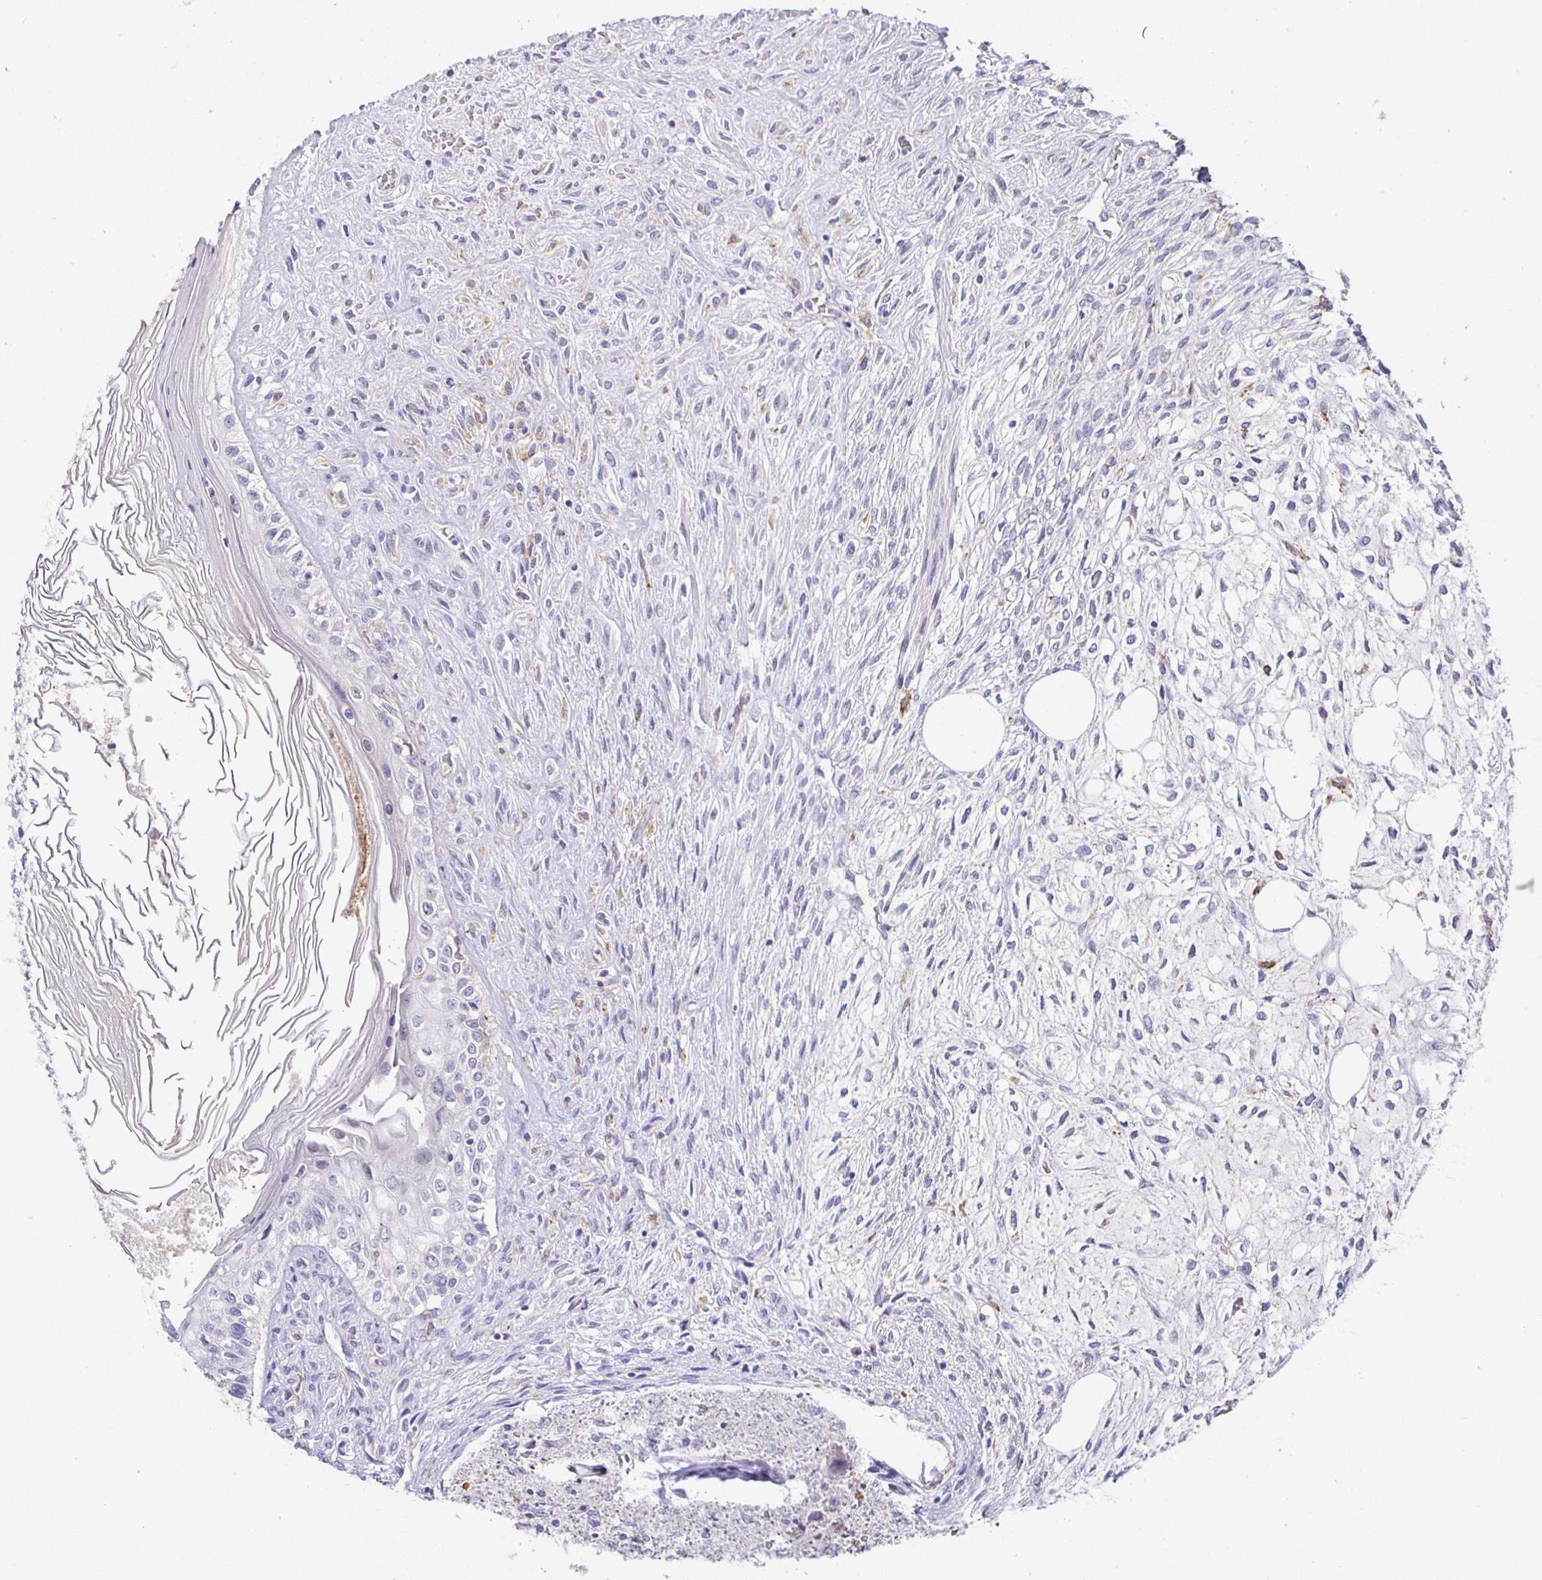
{"staining": {"intensity": "negative", "quantity": "none", "location": "none"}, "tissue": "testis cancer", "cell_type": "Tumor cells", "image_type": "cancer", "snomed": [{"axis": "morphology", "description": "Carcinoma, Embryonal, NOS"}, {"axis": "topography", "description": "Testis"}], "caption": "Immunohistochemistry photomicrograph of human testis cancer stained for a protein (brown), which exhibits no staining in tumor cells. Nuclei are stained in blue.", "gene": "SIRPA", "patient": {"sex": "male", "age": 37}}